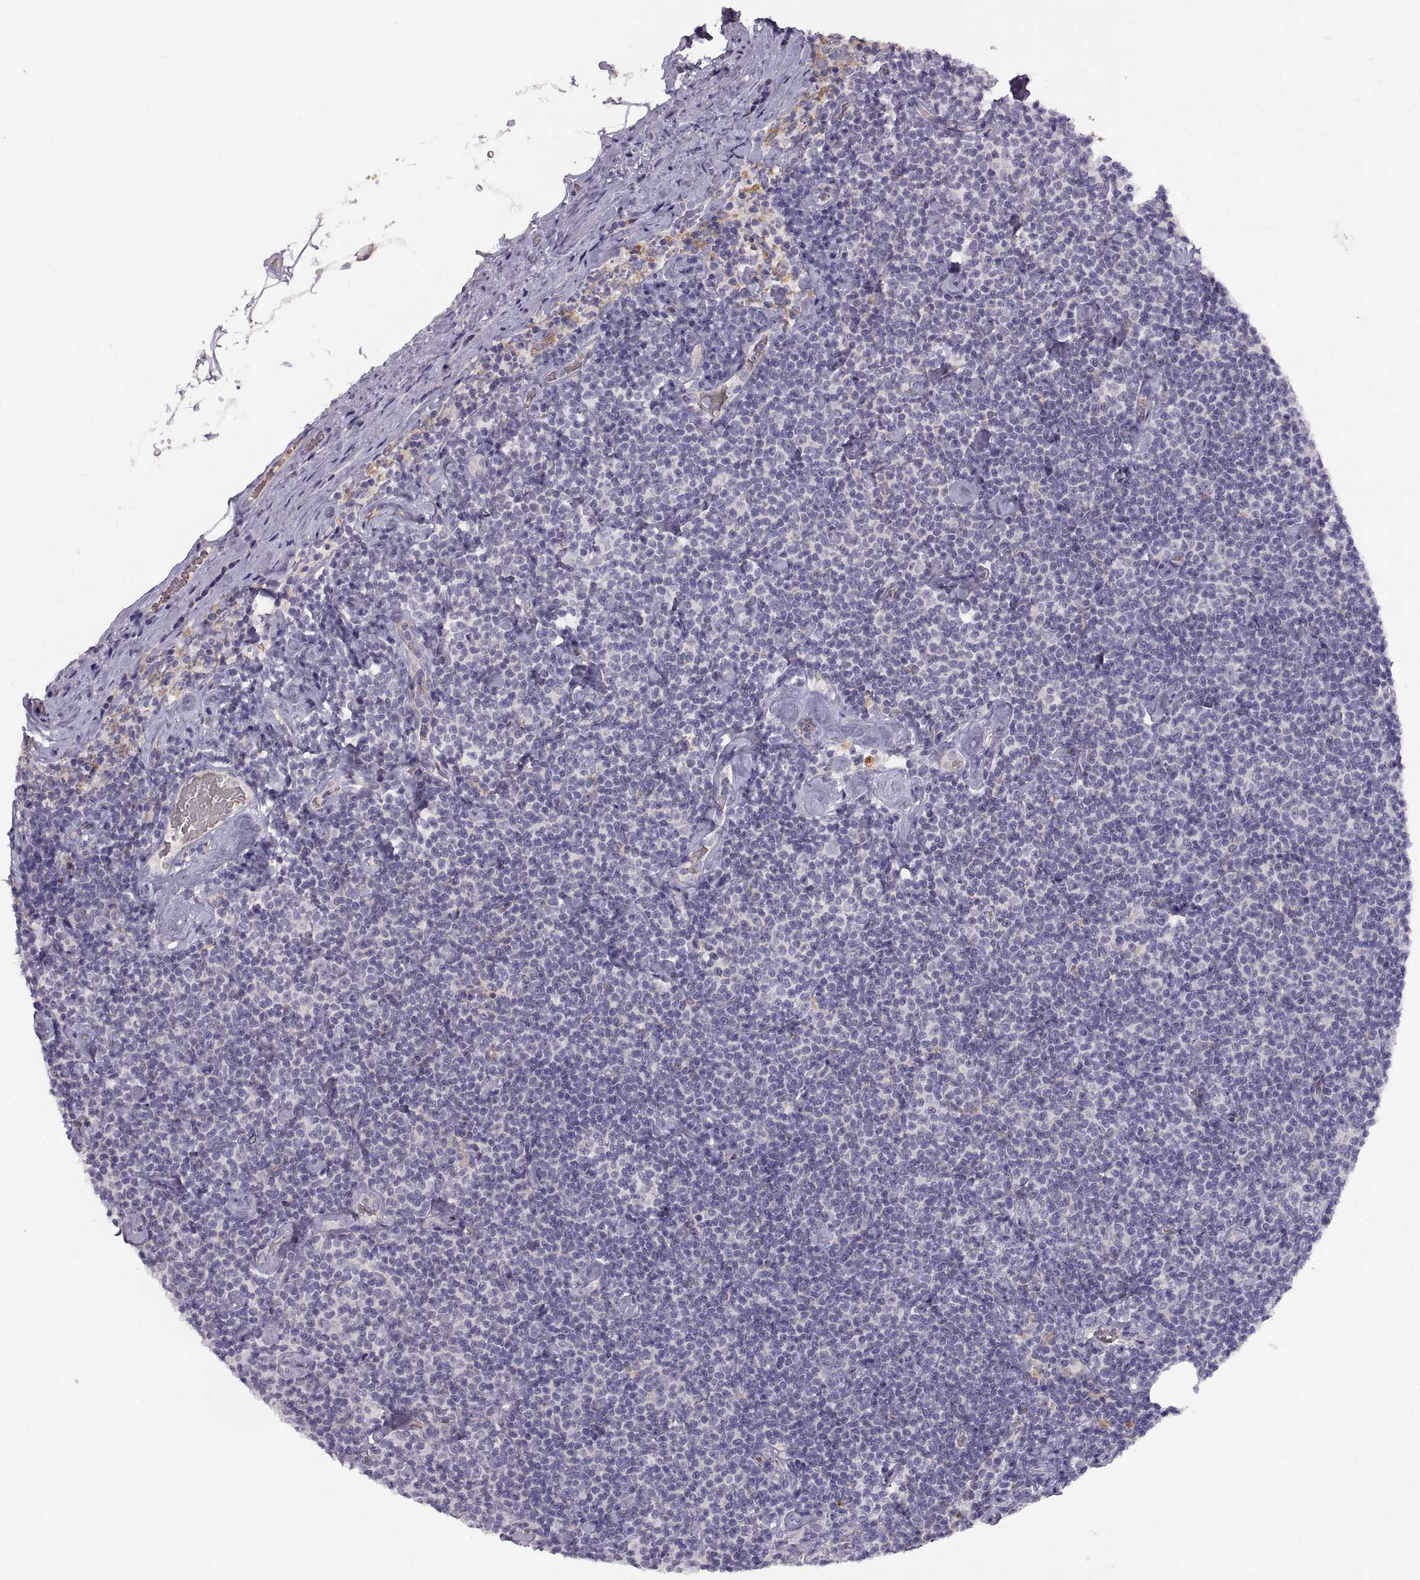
{"staining": {"intensity": "negative", "quantity": "none", "location": "none"}, "tissue": "lymphoma", "cell_type": "Tumor cells", "image_type": "cancer", "snomed": [{"axis": "morphology", "description": "Malignant lymphoma, non-Hodgkin's type, Low grade"}, {"axis": "topography", "description": "Lymph node"}], "caption": "Tumor cells show no significant positivity in lymphoma.", "gene": "MEIOC", "patient": {"sex": "male", "age": 81}}